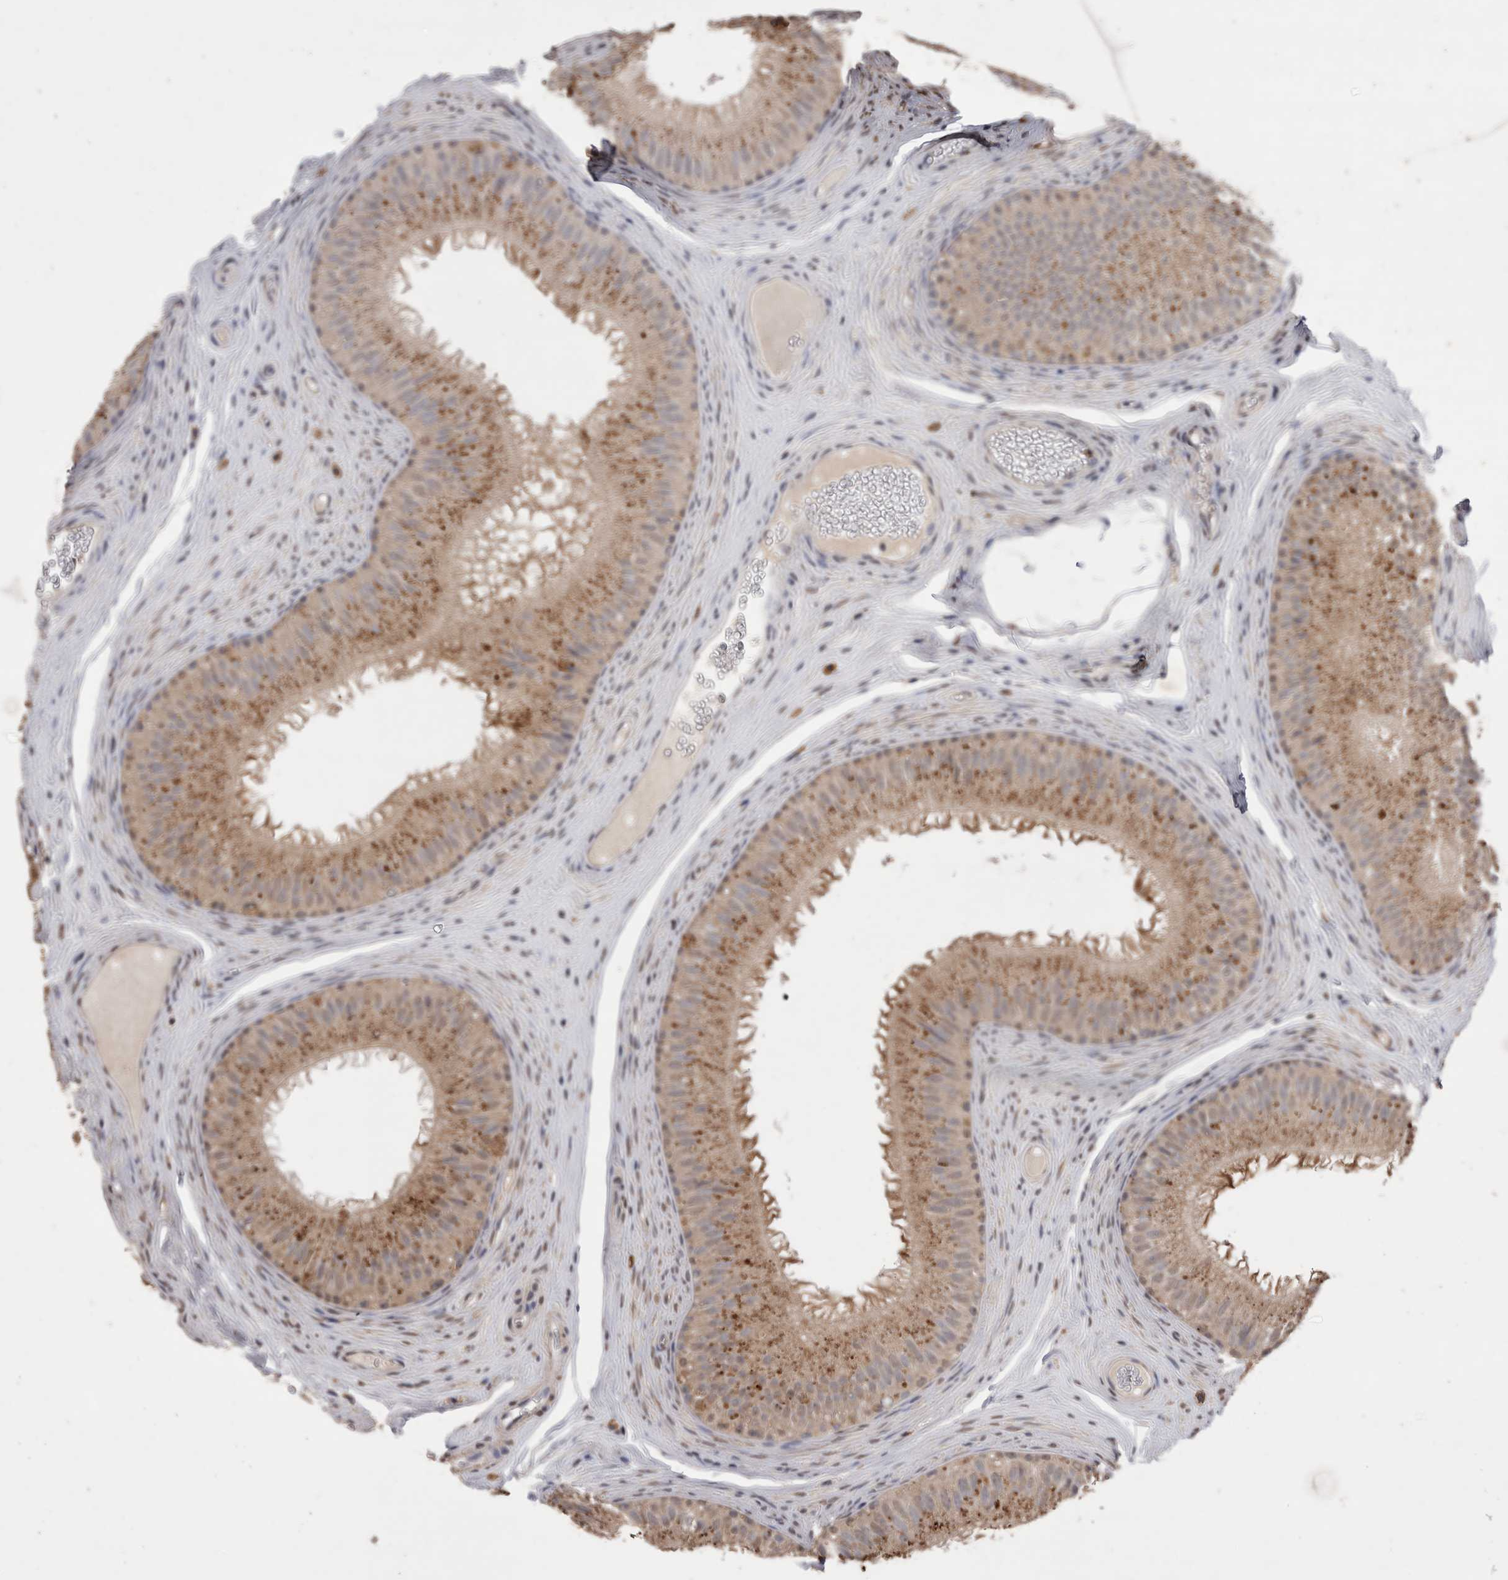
{"staining": {"intensity": "moderate", "quantity": ">75%", "location": "cytoplasmic/membranous,nuclear"}, "tissue": "epididymis", "cell_type": "Glandular cells", "image_type": "normal", "snomed": [{"axis": "morphology", "description": "Normal tissue, NOS"}, {"axis": "topography", "description": "Epididymis"}], "caption": "Human epididymis stained for a protein (brown) demonstrates moderate cytoplasmic/membranous,nuclear positive positivity in about >75% of glandular cells.", "gene": "GRK5", "patient": {"sex": "male", "age": 32}}